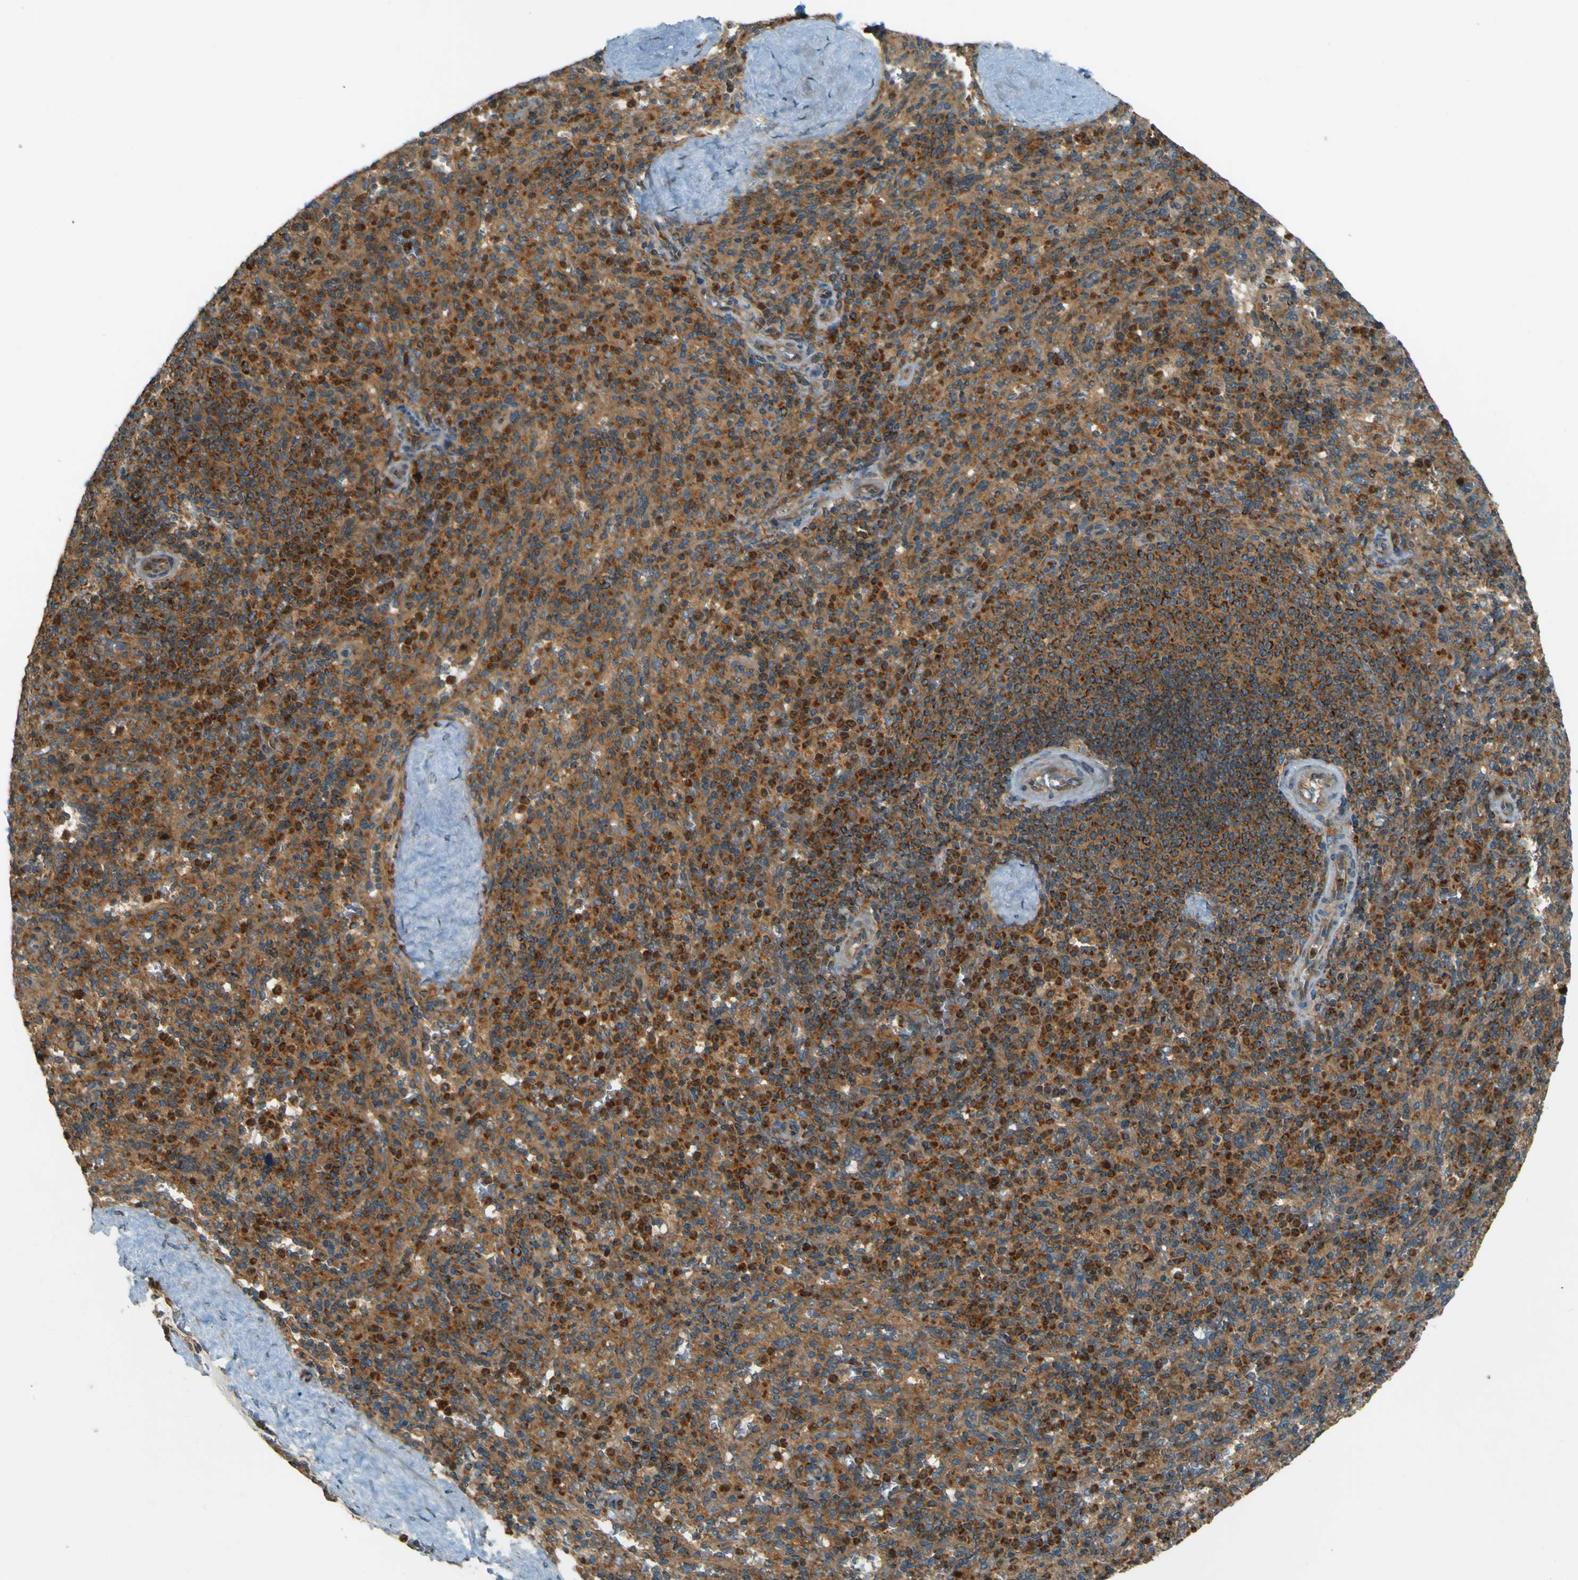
{"staining": {"intensity": "strong", "quantity": "25%-75%", "location": "cytoplasmic/membranous"}, "tissue": "spleen", "cell_type": "Cells in red pulp", "image_type": "normal", "snomed": [{"axis": "morphology", "description": "Normal tissue, NOS"}, {"axis": "topography", "description": "Spleen"}], "caption": "The histopathology image shows staining of normal spleen, revealing strong cytoplasmic/membranous protein positivity (brown color) within cells in red pulp.", "gene": "DNAJC5", "patient": {"sex": "male", "age": 36}}